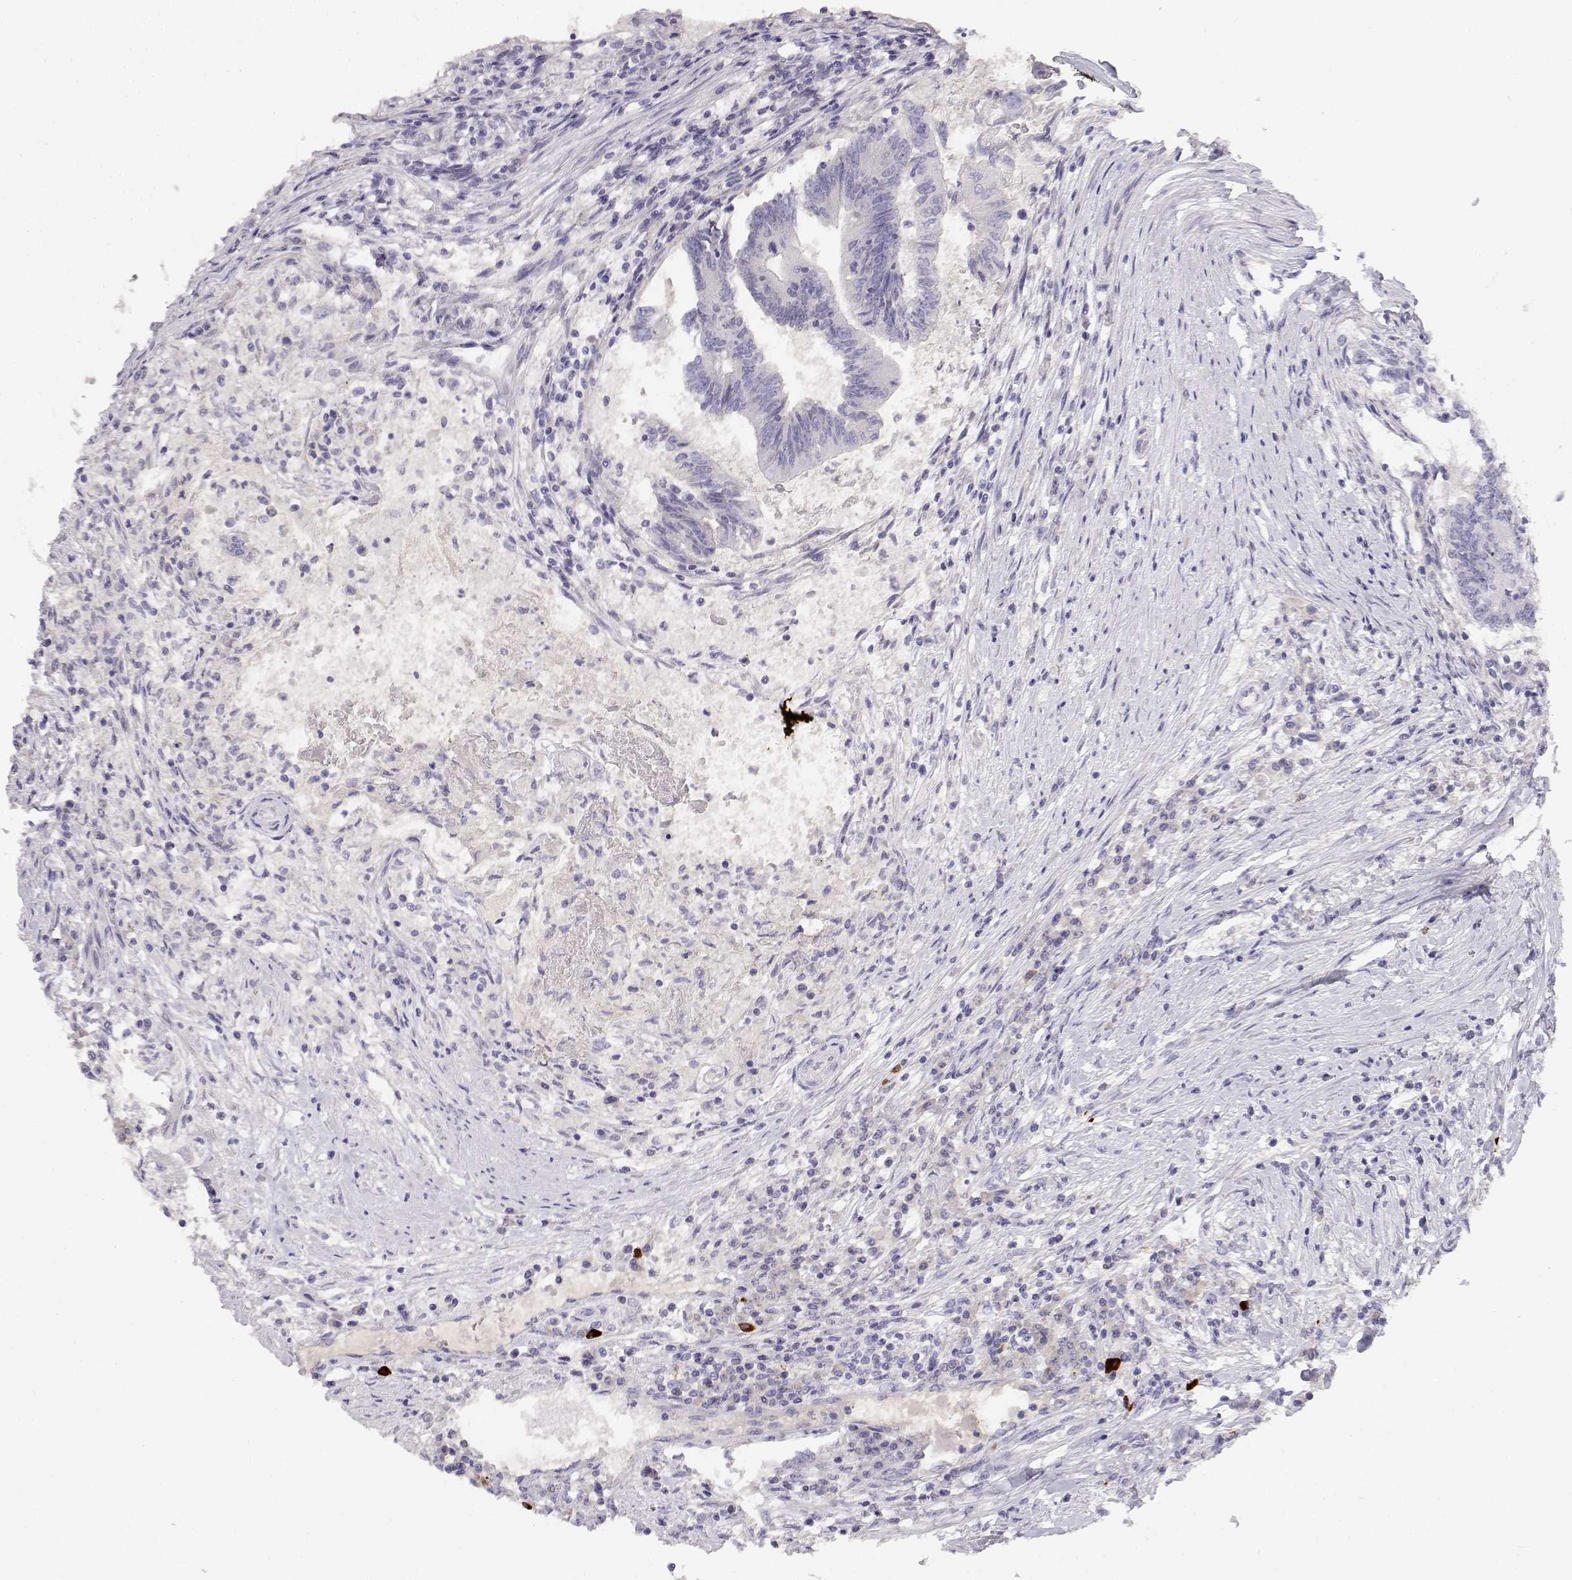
{"staining": {"intensity": "negative", "quantity": "none", "location": "none"}, "tissue": "colorectal cancer", "cell_type": "Tumor cells", "image_type": "cancer", "snomed": [{"axis": "morphology", "description": "Adenocarcinoma, NOS"}, {"axis": "topography", "description": "Colon"}], "caption": "A high-resolution micrograph shows IHC staining of adenocarcinoma (colorectal), which exhibits no significant staining in tumor cells.", "gene": "GPR174", "patient": {"sex": "female", "age": 70}}